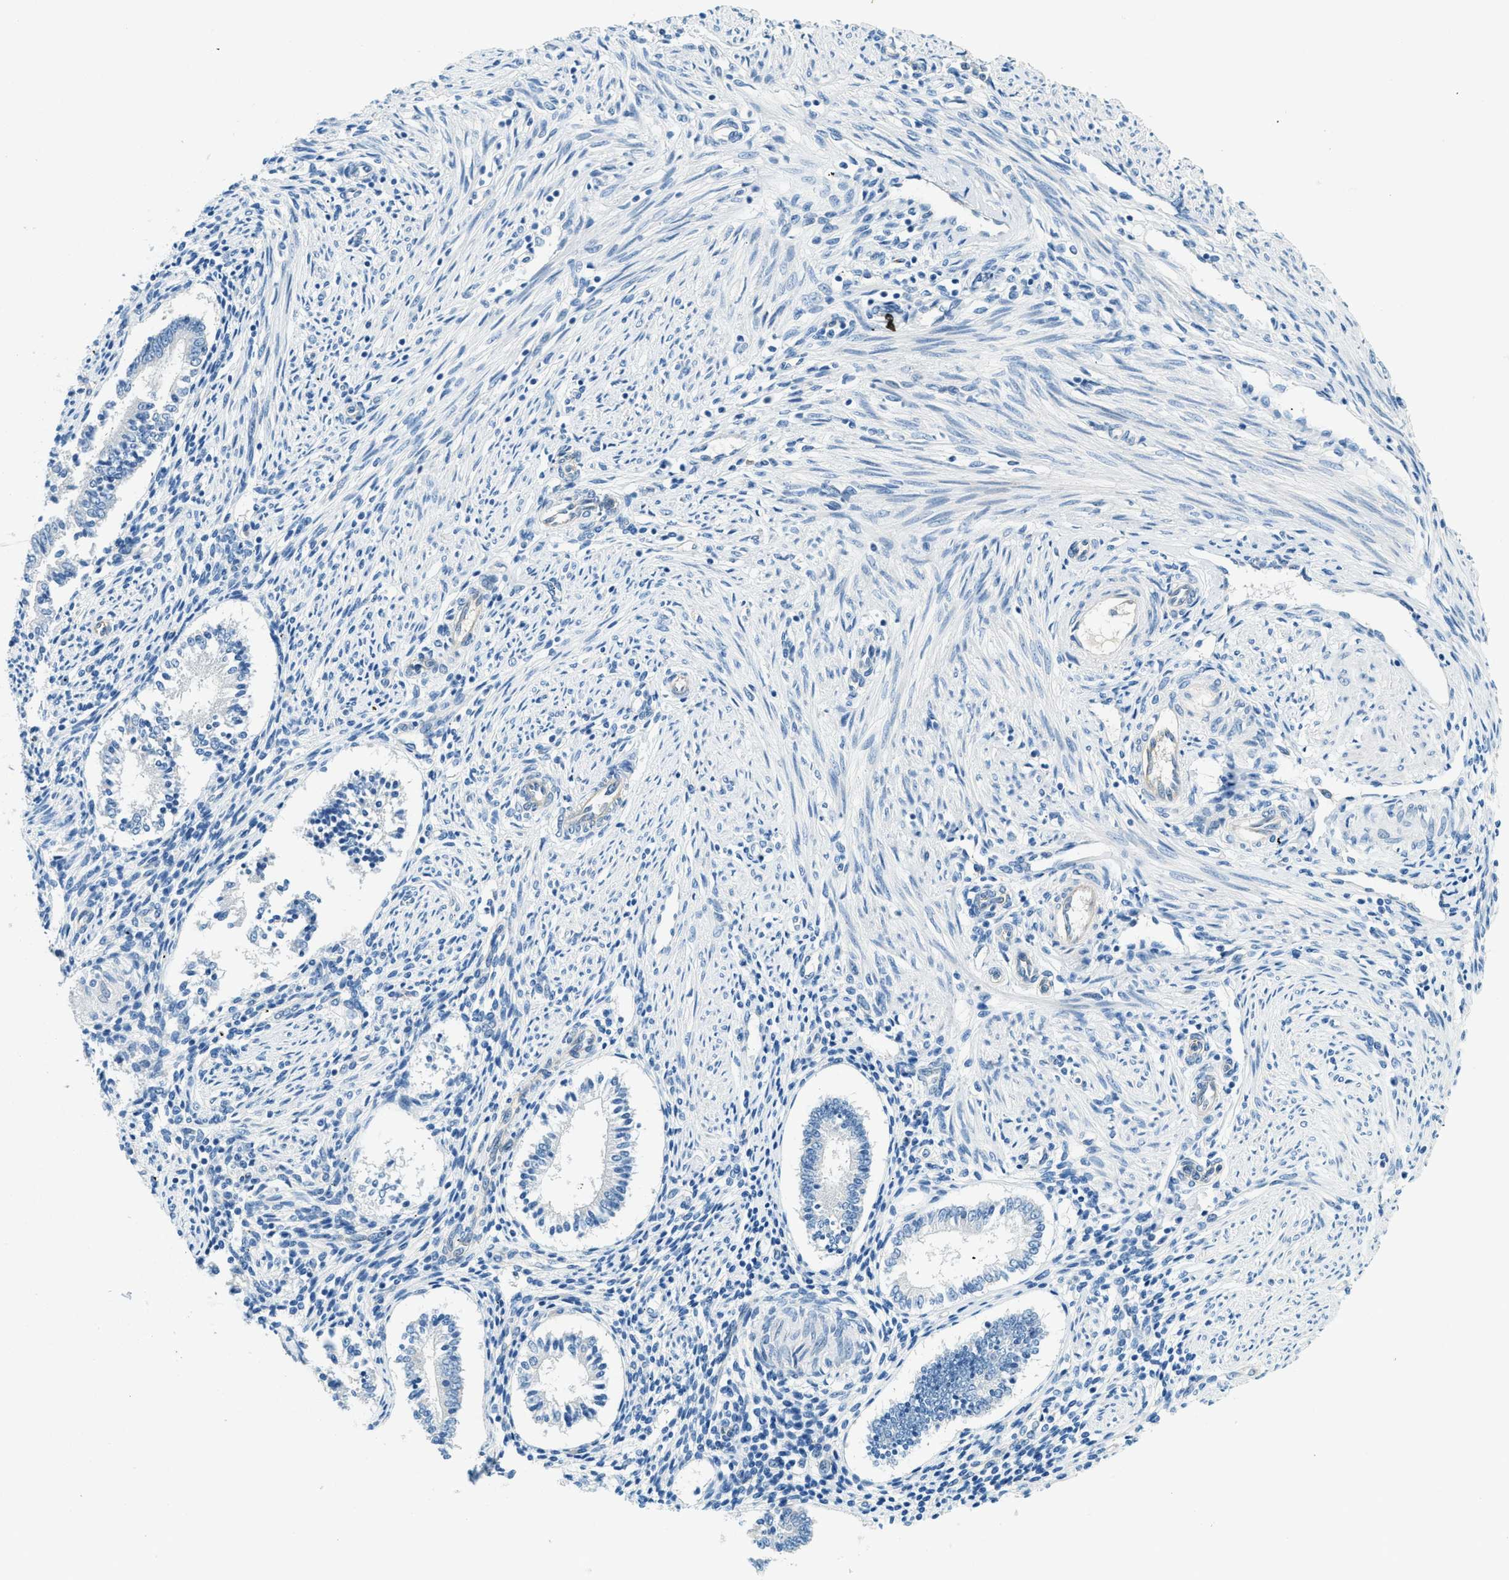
{"staining": {"intensity": "negative", "quantity": "none", "location": "none"}, "tissue": "endometrium", "cell_type": "Cells in endometrial stroma", "image_type": "normal", "snomed": [{"axis": "morphology", "description": "Normal tissue, NOS"}, {"axis": "topography", "description": "Endometrium"}], "caption": "Cells in endometrial stroma show no significant staining in normal endometrium. Brightfield microscopy of IHC stained with DAB (brown) and hematoxylin (blue), captured at high magnification.", "gene": "ZNF367", "patient": {"sex": "female", "age": 42}}